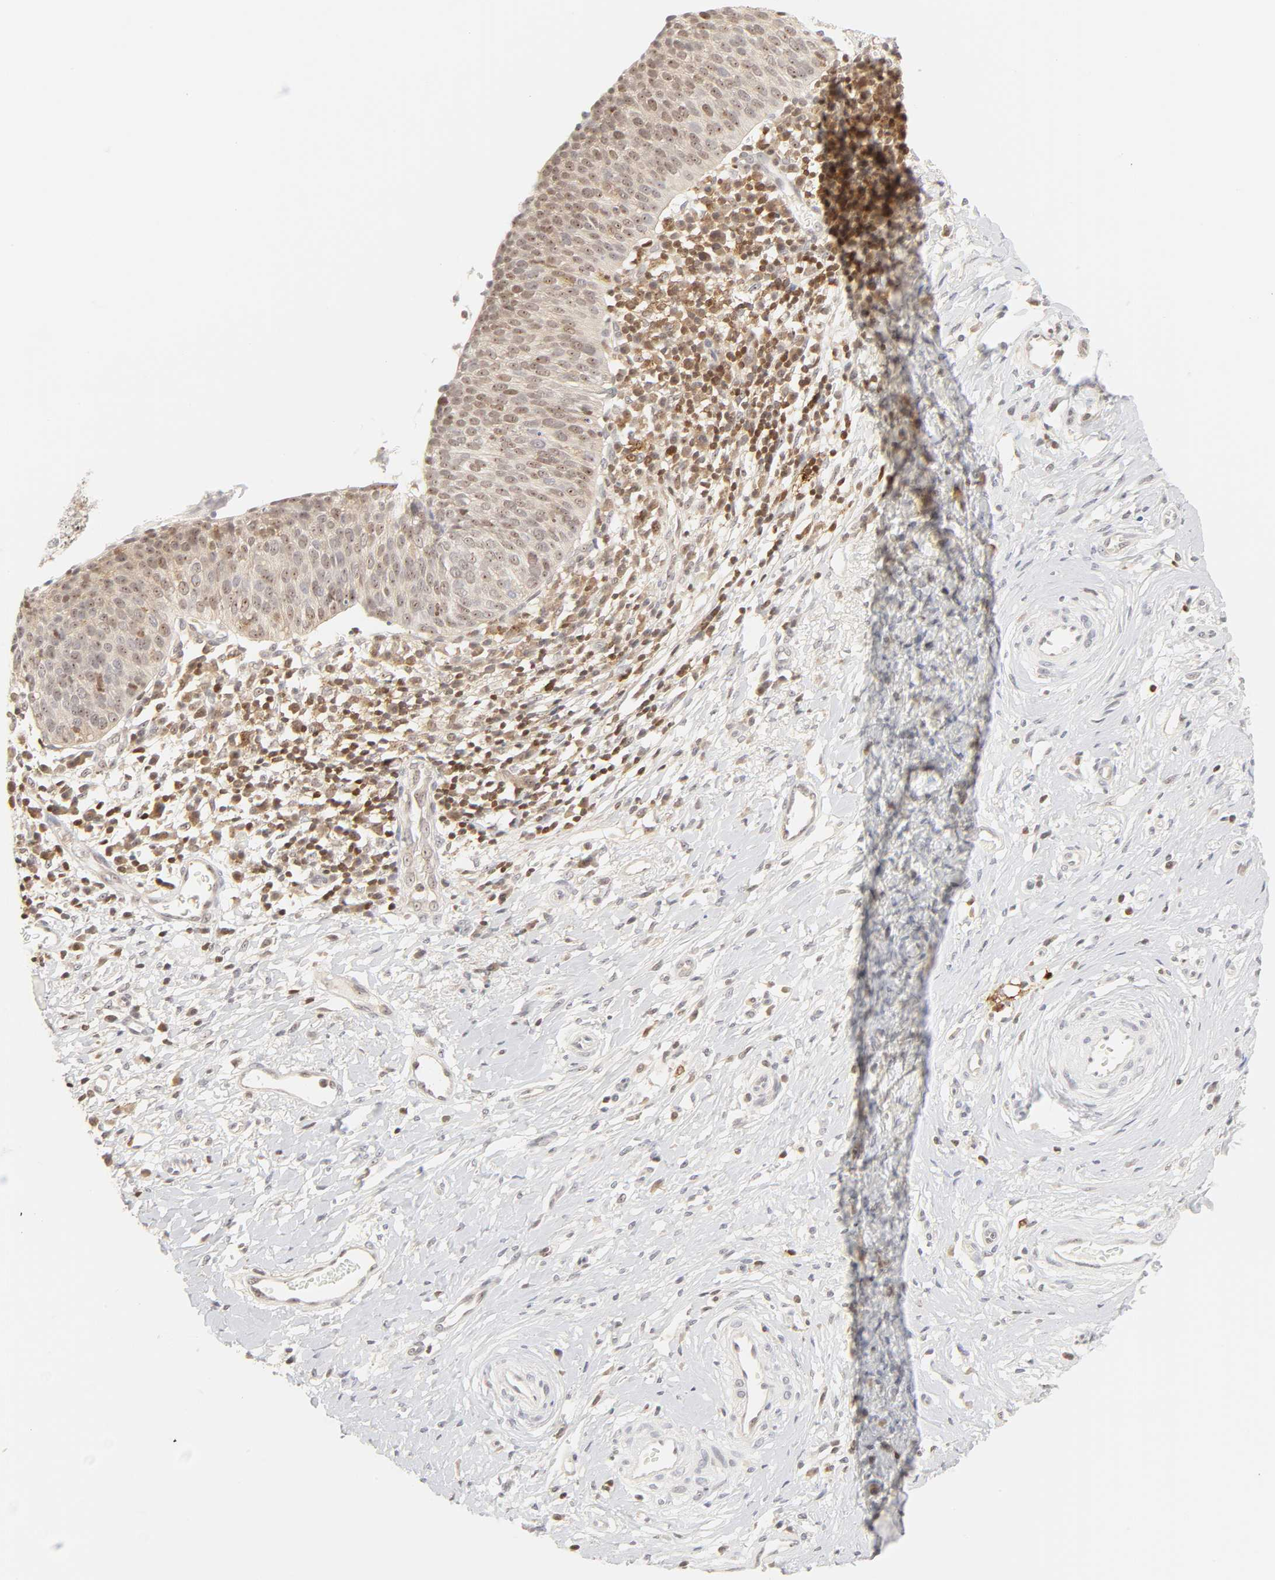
{"staining": {"intensity": "weak", "quantity": "25%-75%", "location": "cytoplasmic/membranous"}, "tissue": "cervical cancer", "cell_type": "Tumor cells", "image_type": "cancer", "snomed": [{"axis": "morphology", "description": "Normal tissue, NOS"}, {"axis": "morphology", "description": "Squamous cell carcinoma, NOS"}, {"axis": "topography", "description": "Cervix"}], "caption": "Brown immunohistochemical staining in cervical cancer reveals weak cytoplasmic/membranous expression in about 25%-75% of tumor cells.", "gene": "KIF2A", "patient": {"sex": "female", "age": 39}}